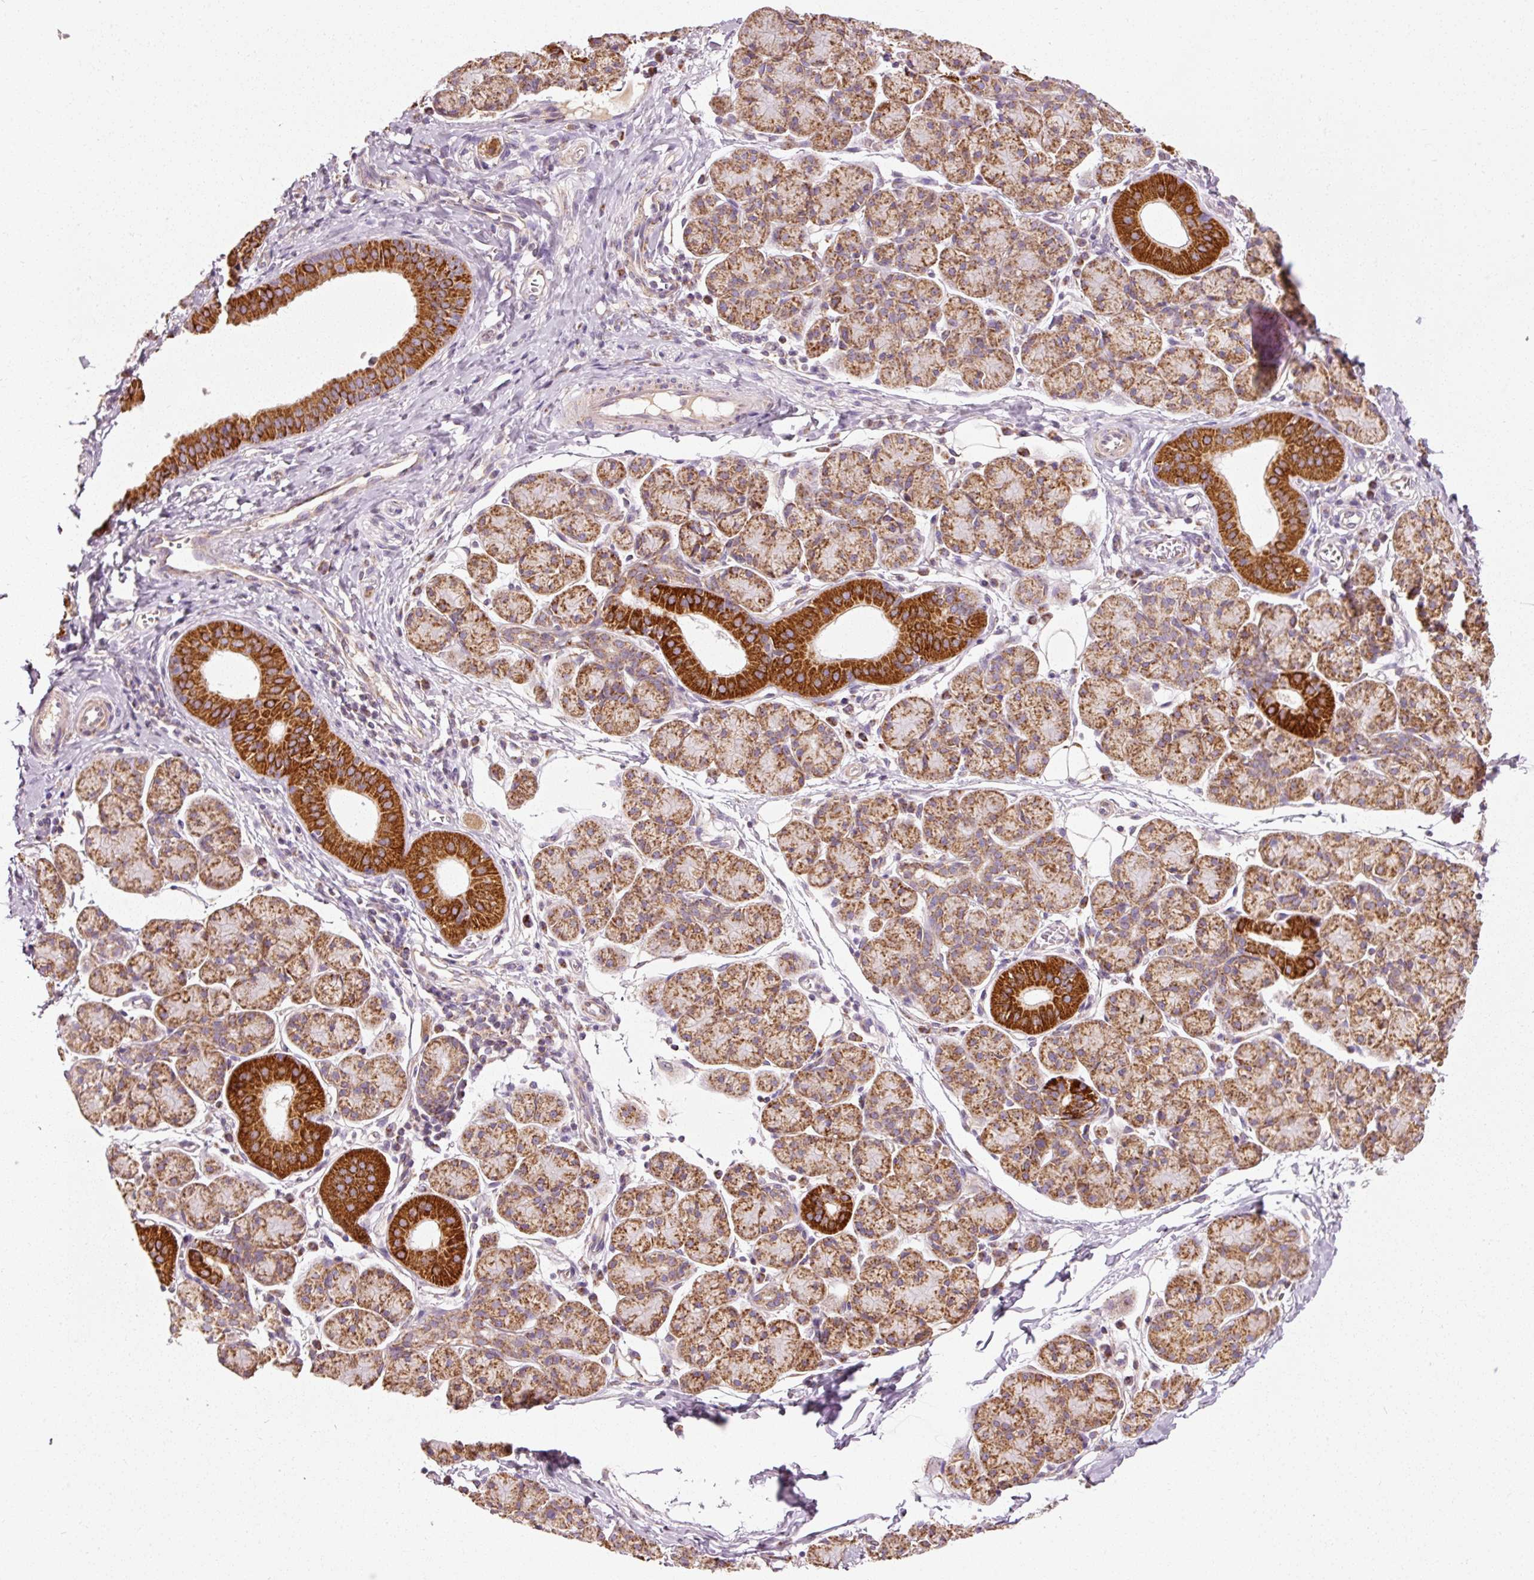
{"staining": {"intensity": "strong", "quantity": "25%-75%", "location": "cytoplasmic/membranous"}, "tissue": "salivary gland", "cell_type": "Glandular cells", "image_type": "normal", "snomed": [{"axis": "morphology", "description": "Normal tissue, NOS"}, {"axis": "morphology", "description": "Inflammation, NOS"}, {"axis": "topography", "description": "Lymph node"}, {"axis": "topography", "description": "Salivary gland"}], "caption": "Salivary gland stained with DAB immunohistochemistry reveals high levels of strong cytoplasmic/membranous expression in about 25%-75% of glandular cells.", "gene": "NDUFB4", "patient": {"sex": "male", "age": 3}}